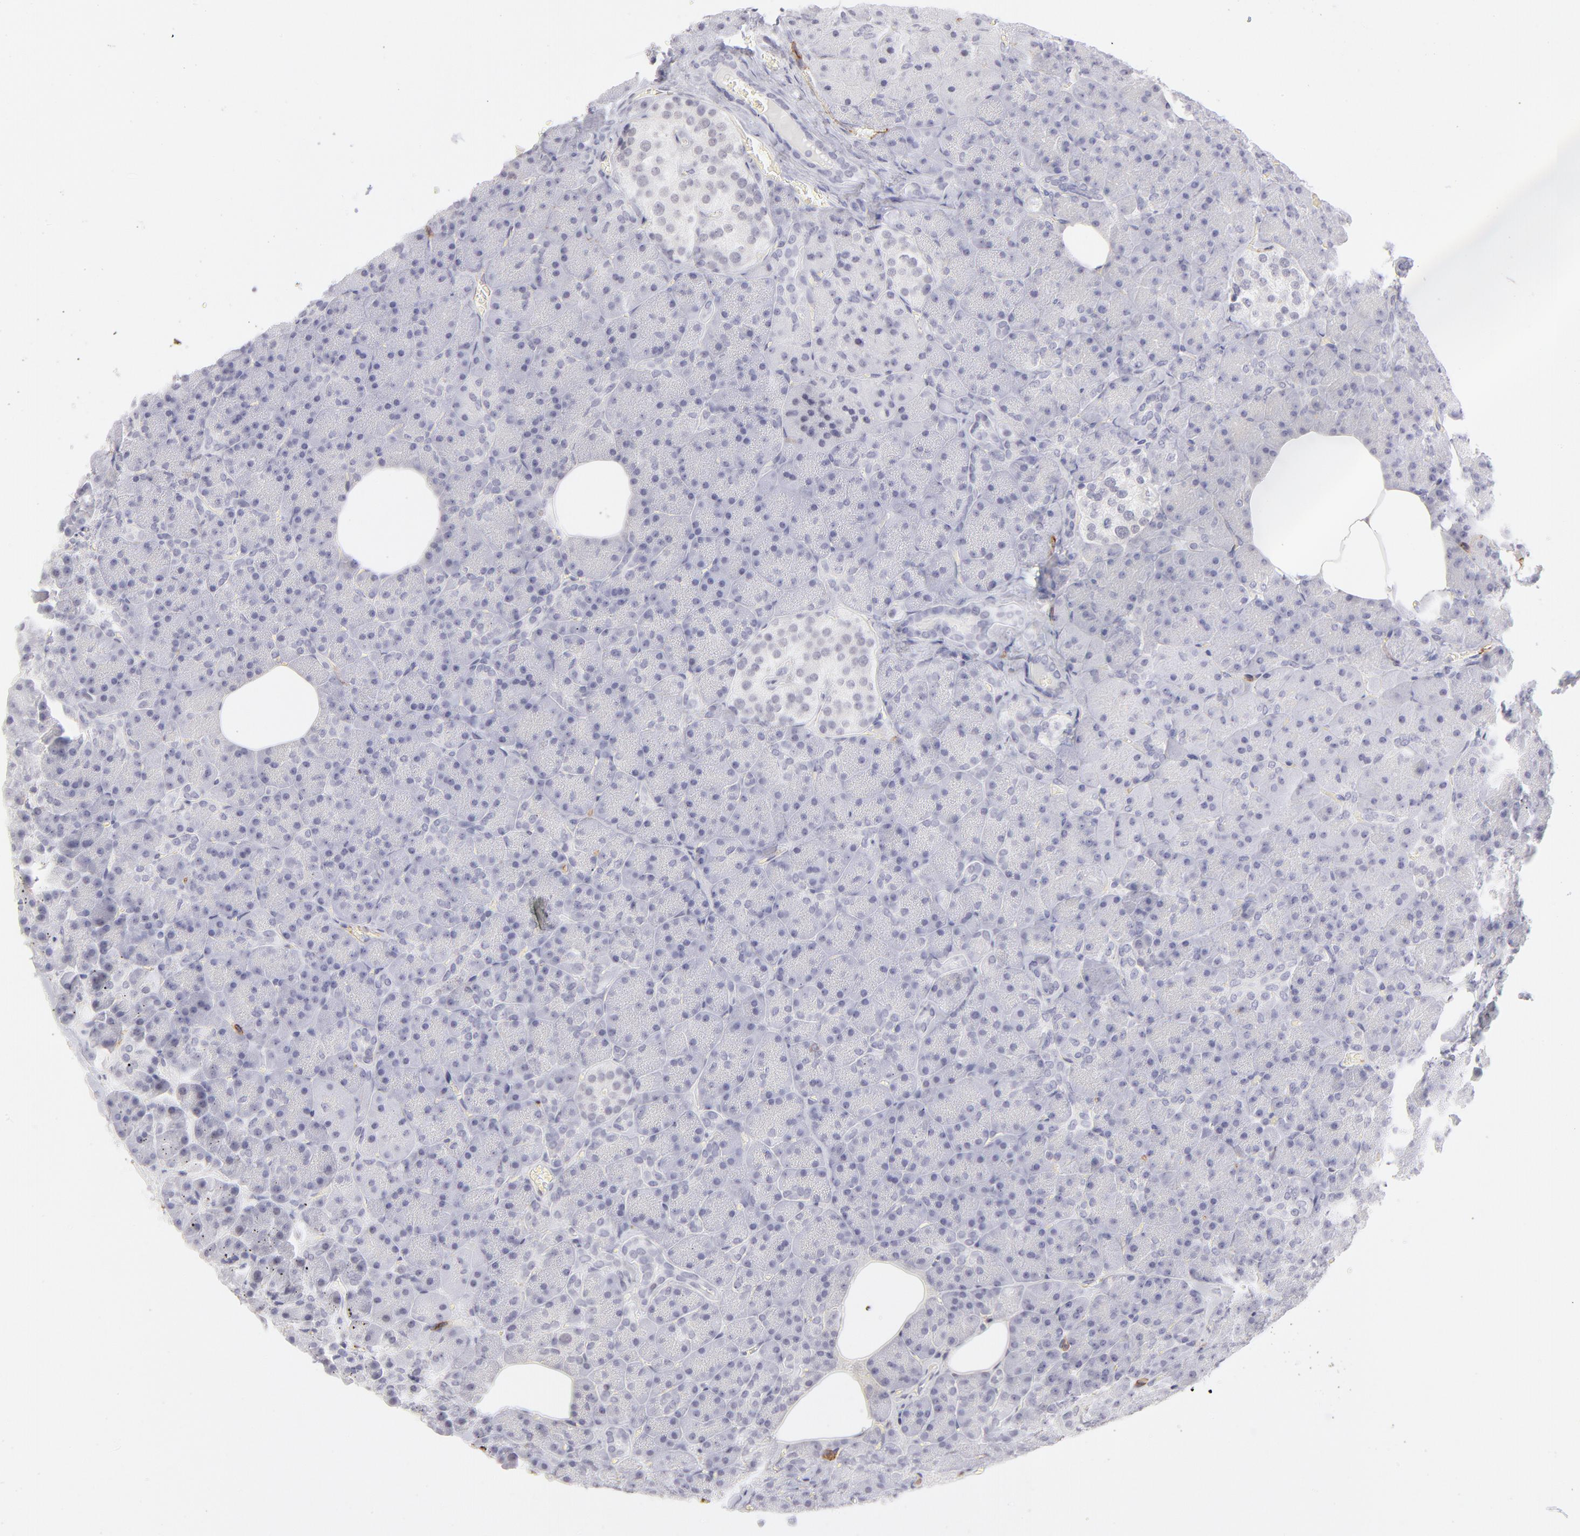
{"staining": {"intensity": "negative", "quantity": "none", "location": "none"}, "tissue": "pancreas", "cell_type": "Exocrine glandular cells", "image_type": "normal", "snomed": [{"axis": "morphology", "description": "Normal tissue, NOS"}, {"axis": "topography", "description": "Pancreas"}], "caption": "IHC image of normal pancreas: pancreas stained with DAB (3,3'-diaminobenzidine) demonstrates no significant protein positivity in exocrine glandular cells. The staining was performed using DAB (3,3'-diaminobenzidine) to visualize the protein expression in brown, while the nuclei were stained in blue with hematoxylin (Magnification: 20x).", "gene": "LTB4R", "patient": {"sex": "female", "age": 35}}